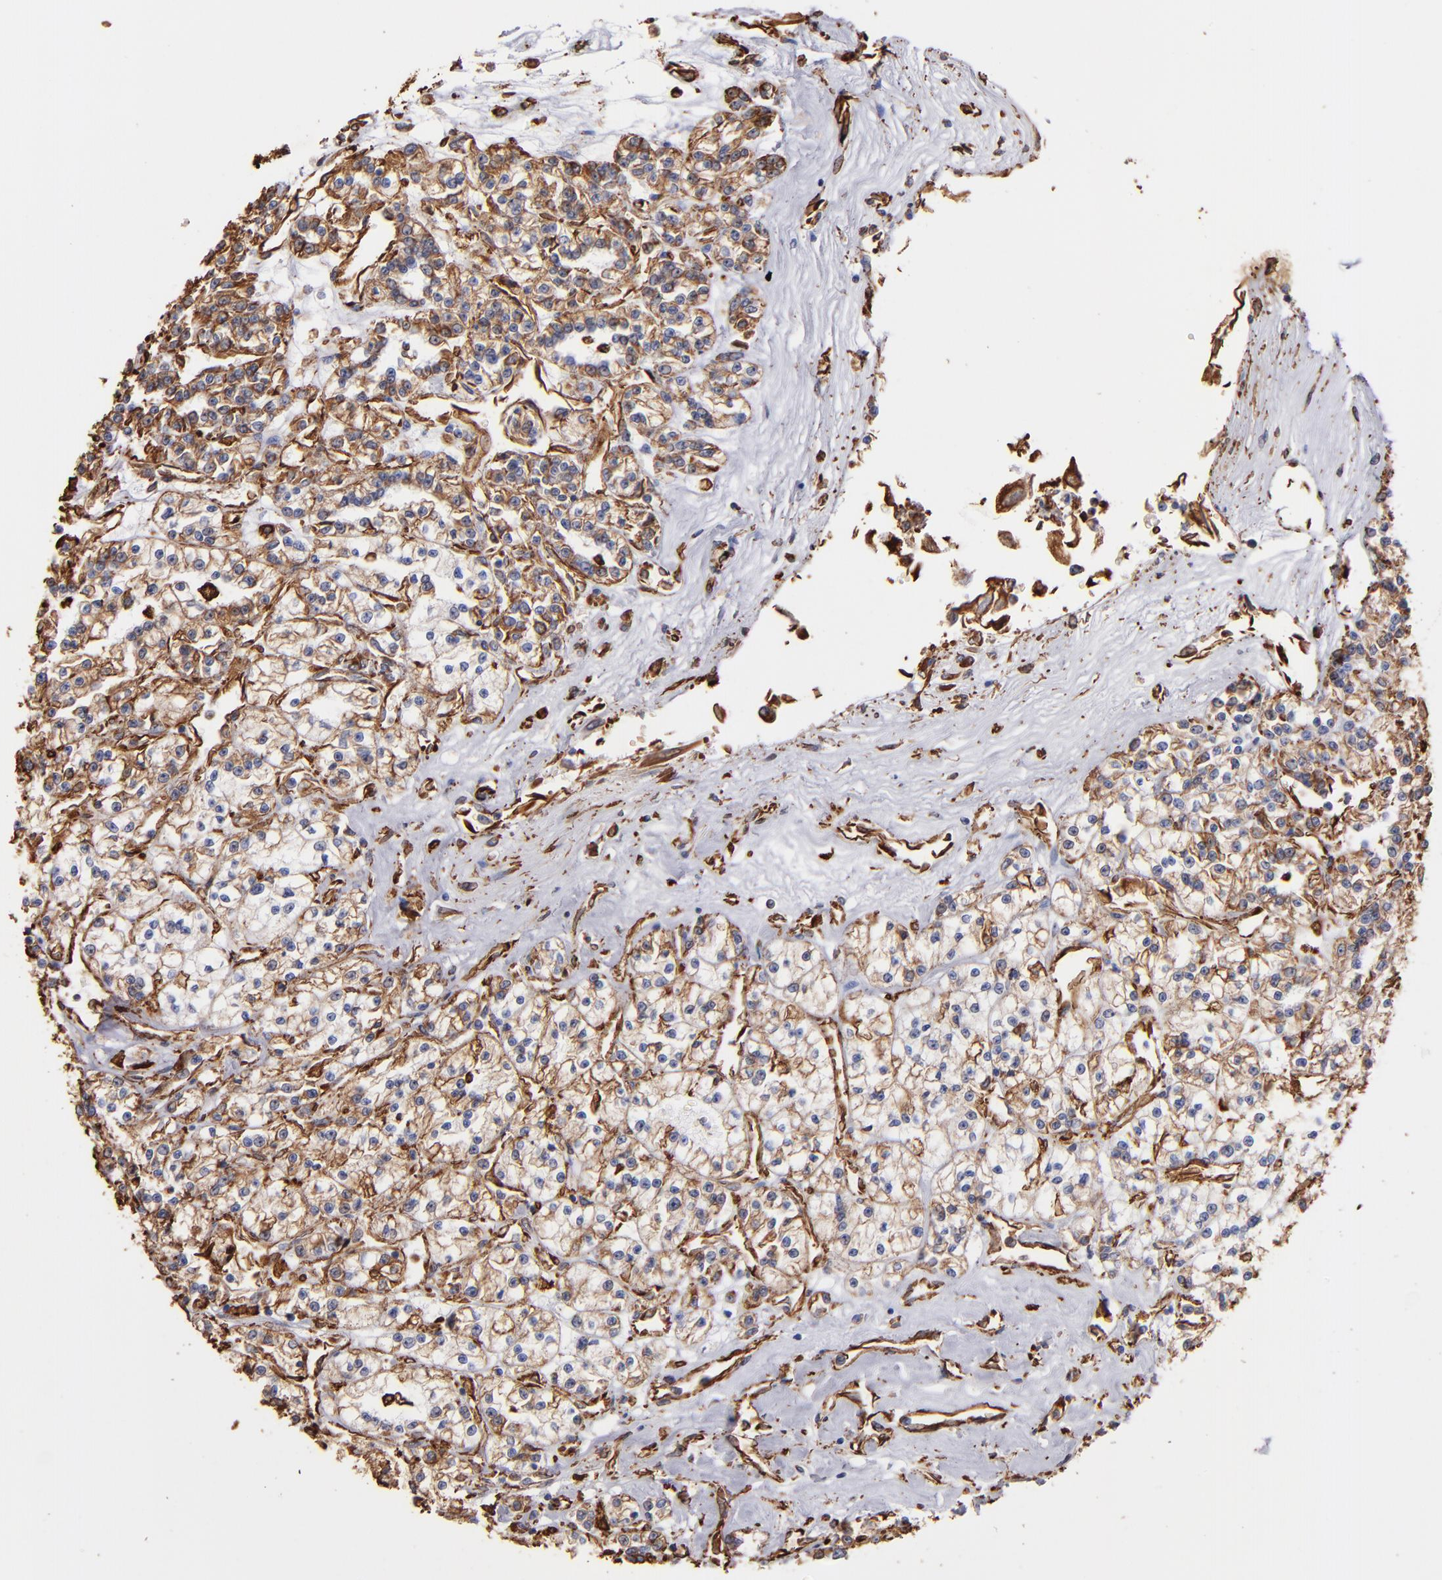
{"staining": {"intensity": "strong", "quantity": "25%-75%", "location": "cytoplasmic/membranous"}, "tissue": "renal cancer", "cell_type": "Tumor cells", "image_type": "cancer", "snomed": [{"axis": "morphology", "description": "Adenocarcinoma, NOS"}, {"axis": "topography", "description": "Kidney"}], "caption": "Protein expression analysis of renal cancer (adenocarcinoma) reveals strong cytoplasmic/membranous expression in about 25%-75% of tumor cells. (Stains: DAB (3,3'-diaminobenzidine) in brown, nuclei in blue, Microscopy: brightfield microscopy at high magnification).", "gene": "VIM", "patient": {"sex": "female", "age": 76}}